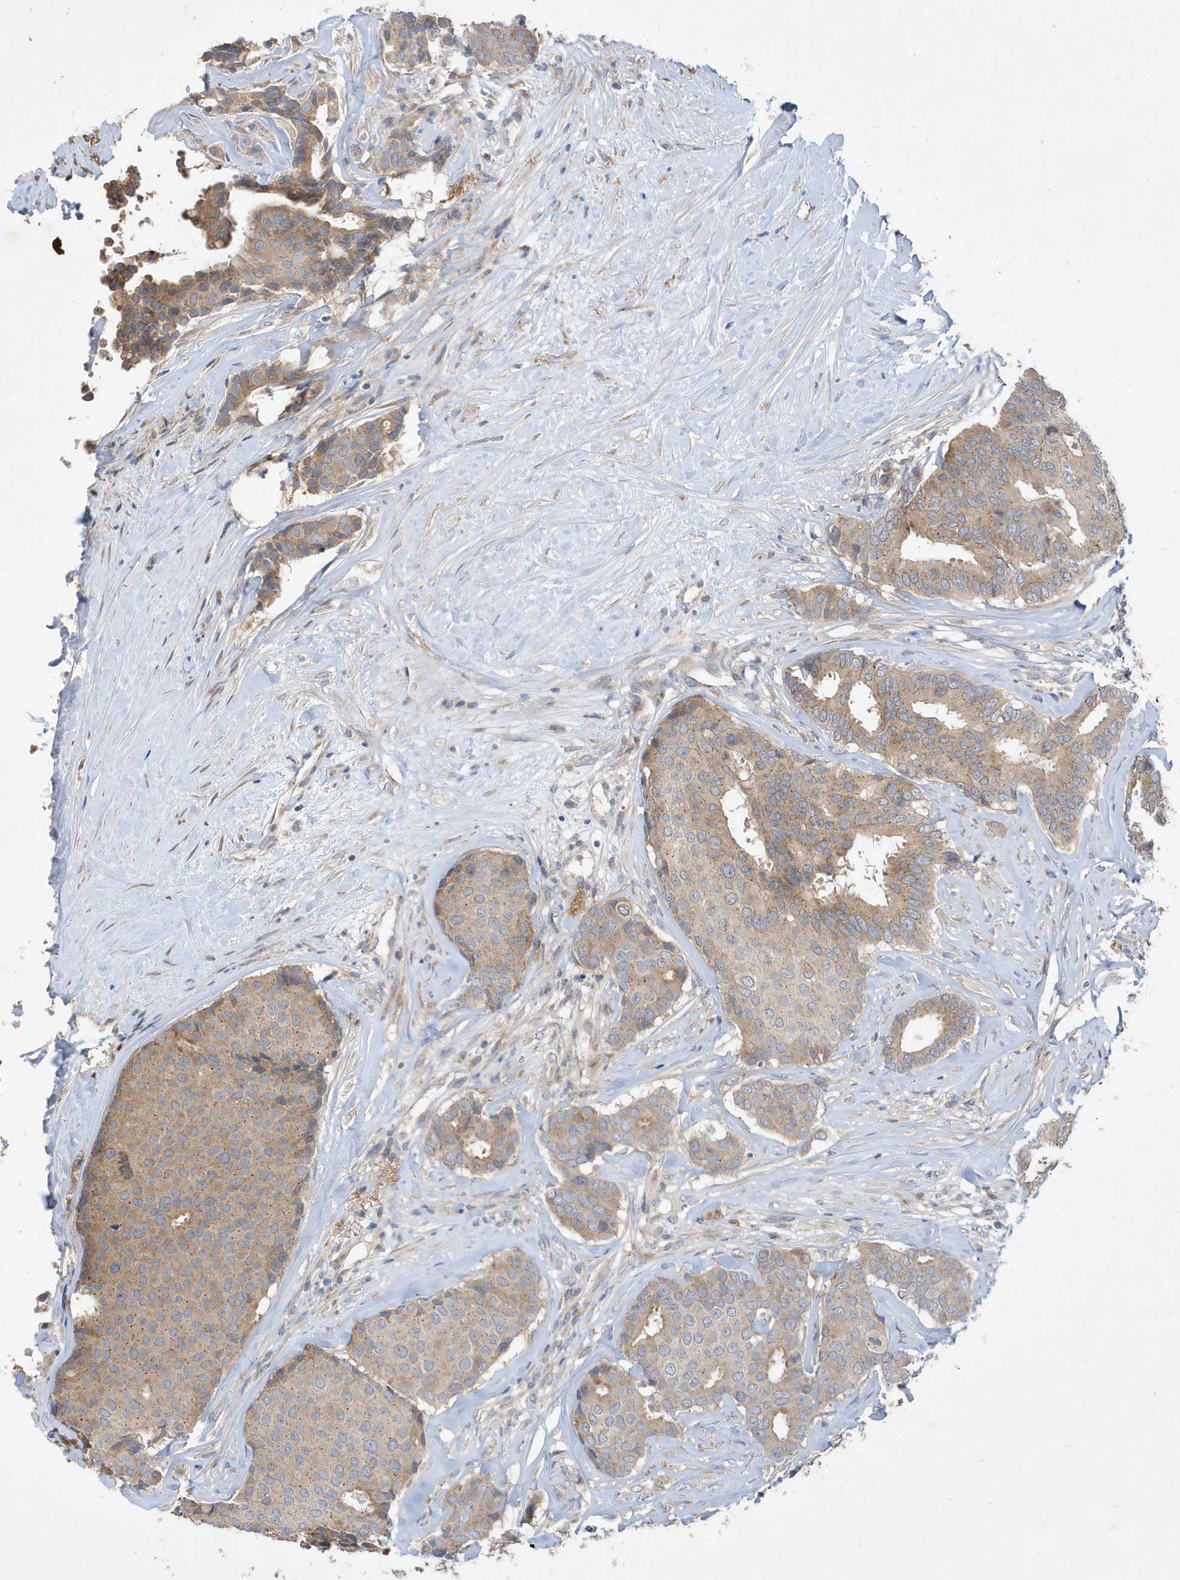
{"staining": {"intensity": "weak", "quantity": "25%-75%", "location": "cytoplasmic/membranous"}, "tissue": "breast cancer", "cell_type": "Tumor cells", "image_type": "cancer", "snomed": [{"axis": "morphology", "description": "Duct carcinoma"}, {"axis": "topography", "description": "Breast"}], "caption": "High-power microscopy captured an immunohistochemistry image of breast invasive ductal carcinoma, revealing weak cytoplasmic/membranous expression in approximately 25%-75% of tumor cells.", "gene": "LAPTM4A", "patient": {"sex": "female", "age": 75}}